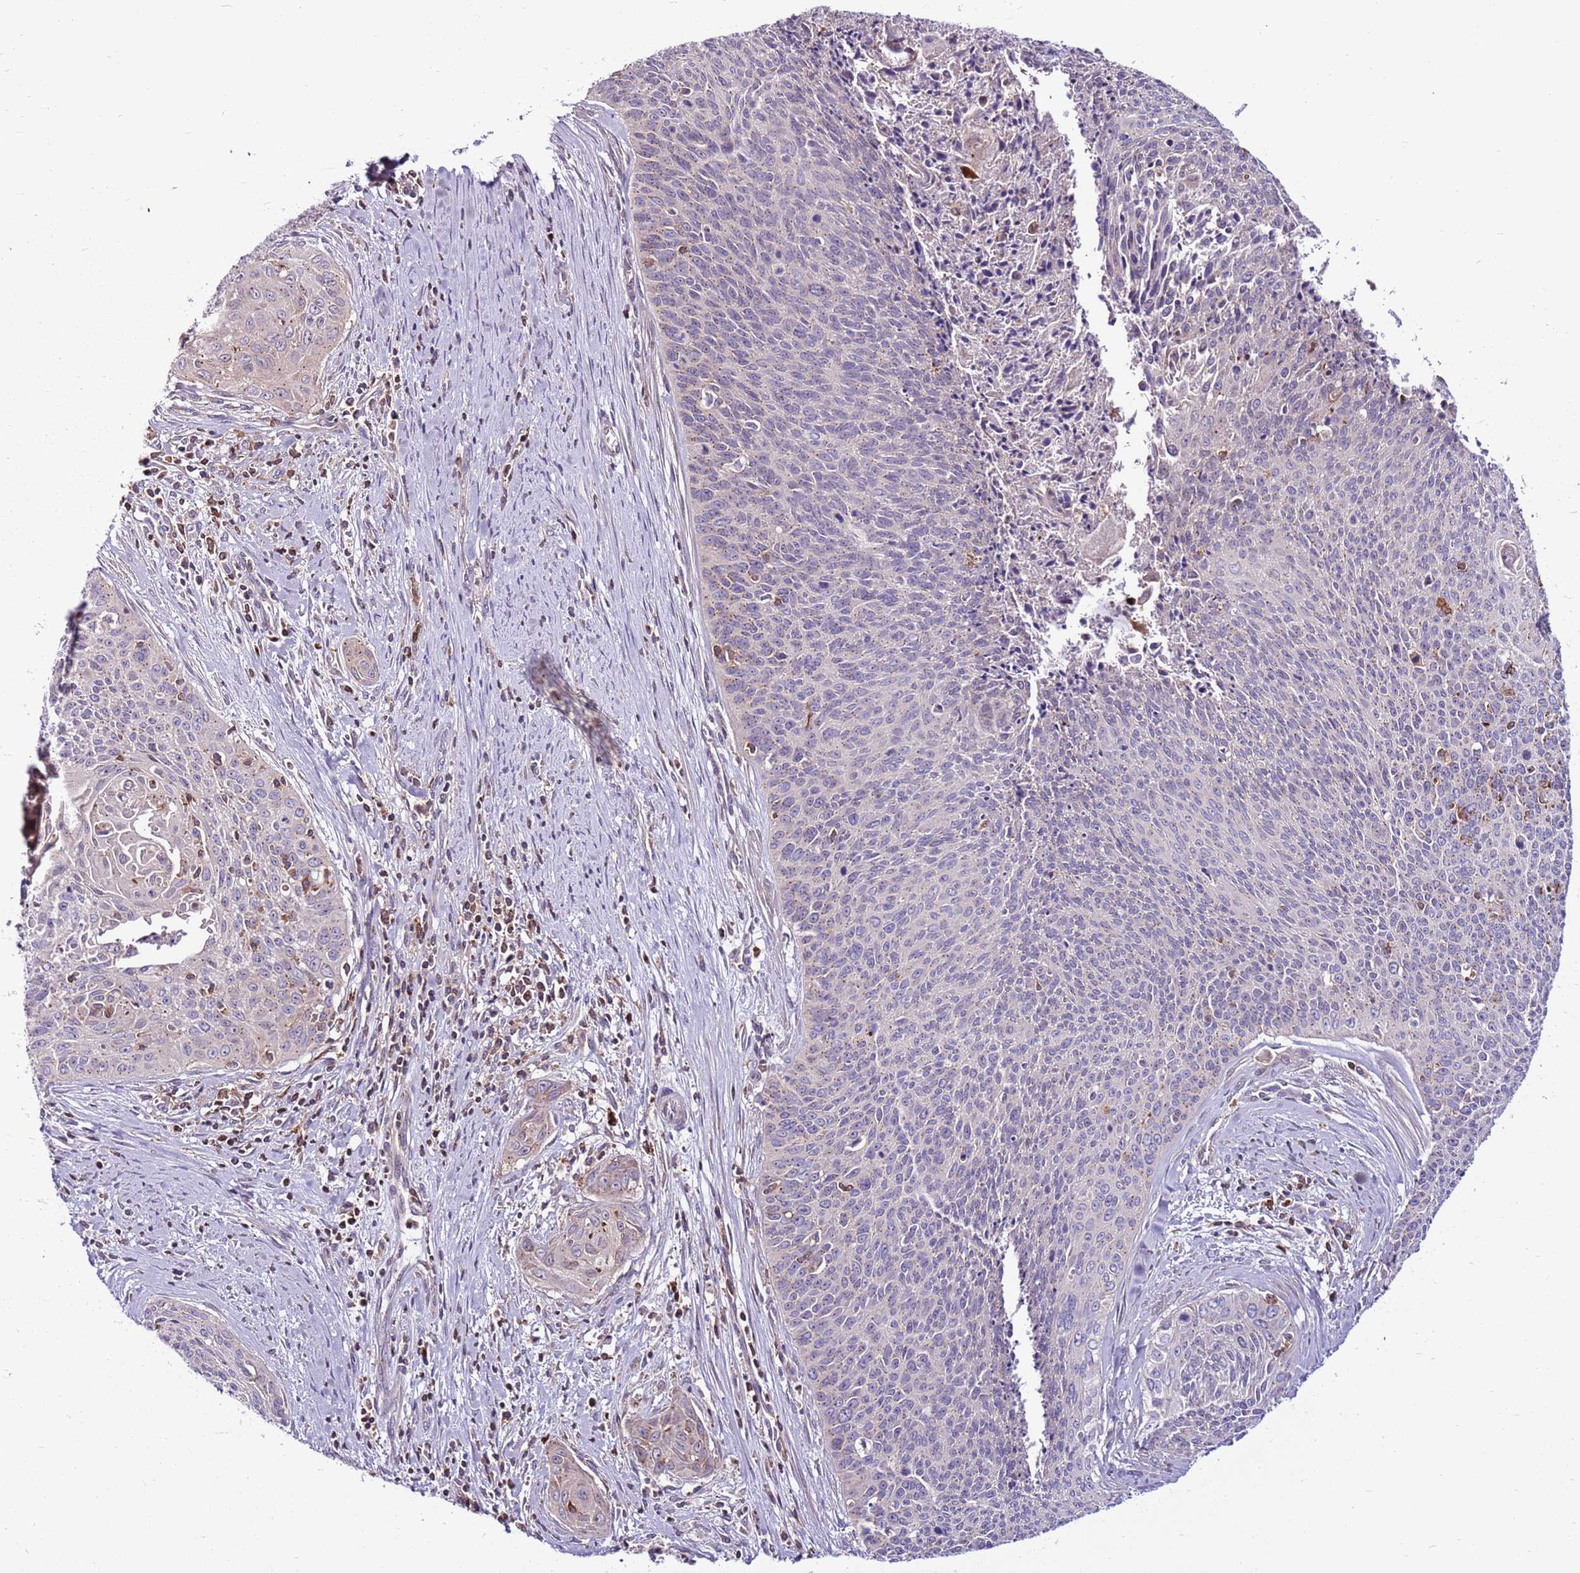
{"staining": {"intensity": "negative", "quantity": "none", "location": "none"}, "tissue": "cervical cancer", "cell_type": "Tumor cells", "image_type": "cancer", "snomed": [{"axis": "morphology", "description": "Squamous cell carcinoma, NOS"}, {"axis": "topography", "description": "Cervix"}], "caption": "There is no significant expression in tumor cells of cervical squamous cell carcinoma.", "gene": "ZSWIM1", "patient": {"sex": "female", "age": 55}}